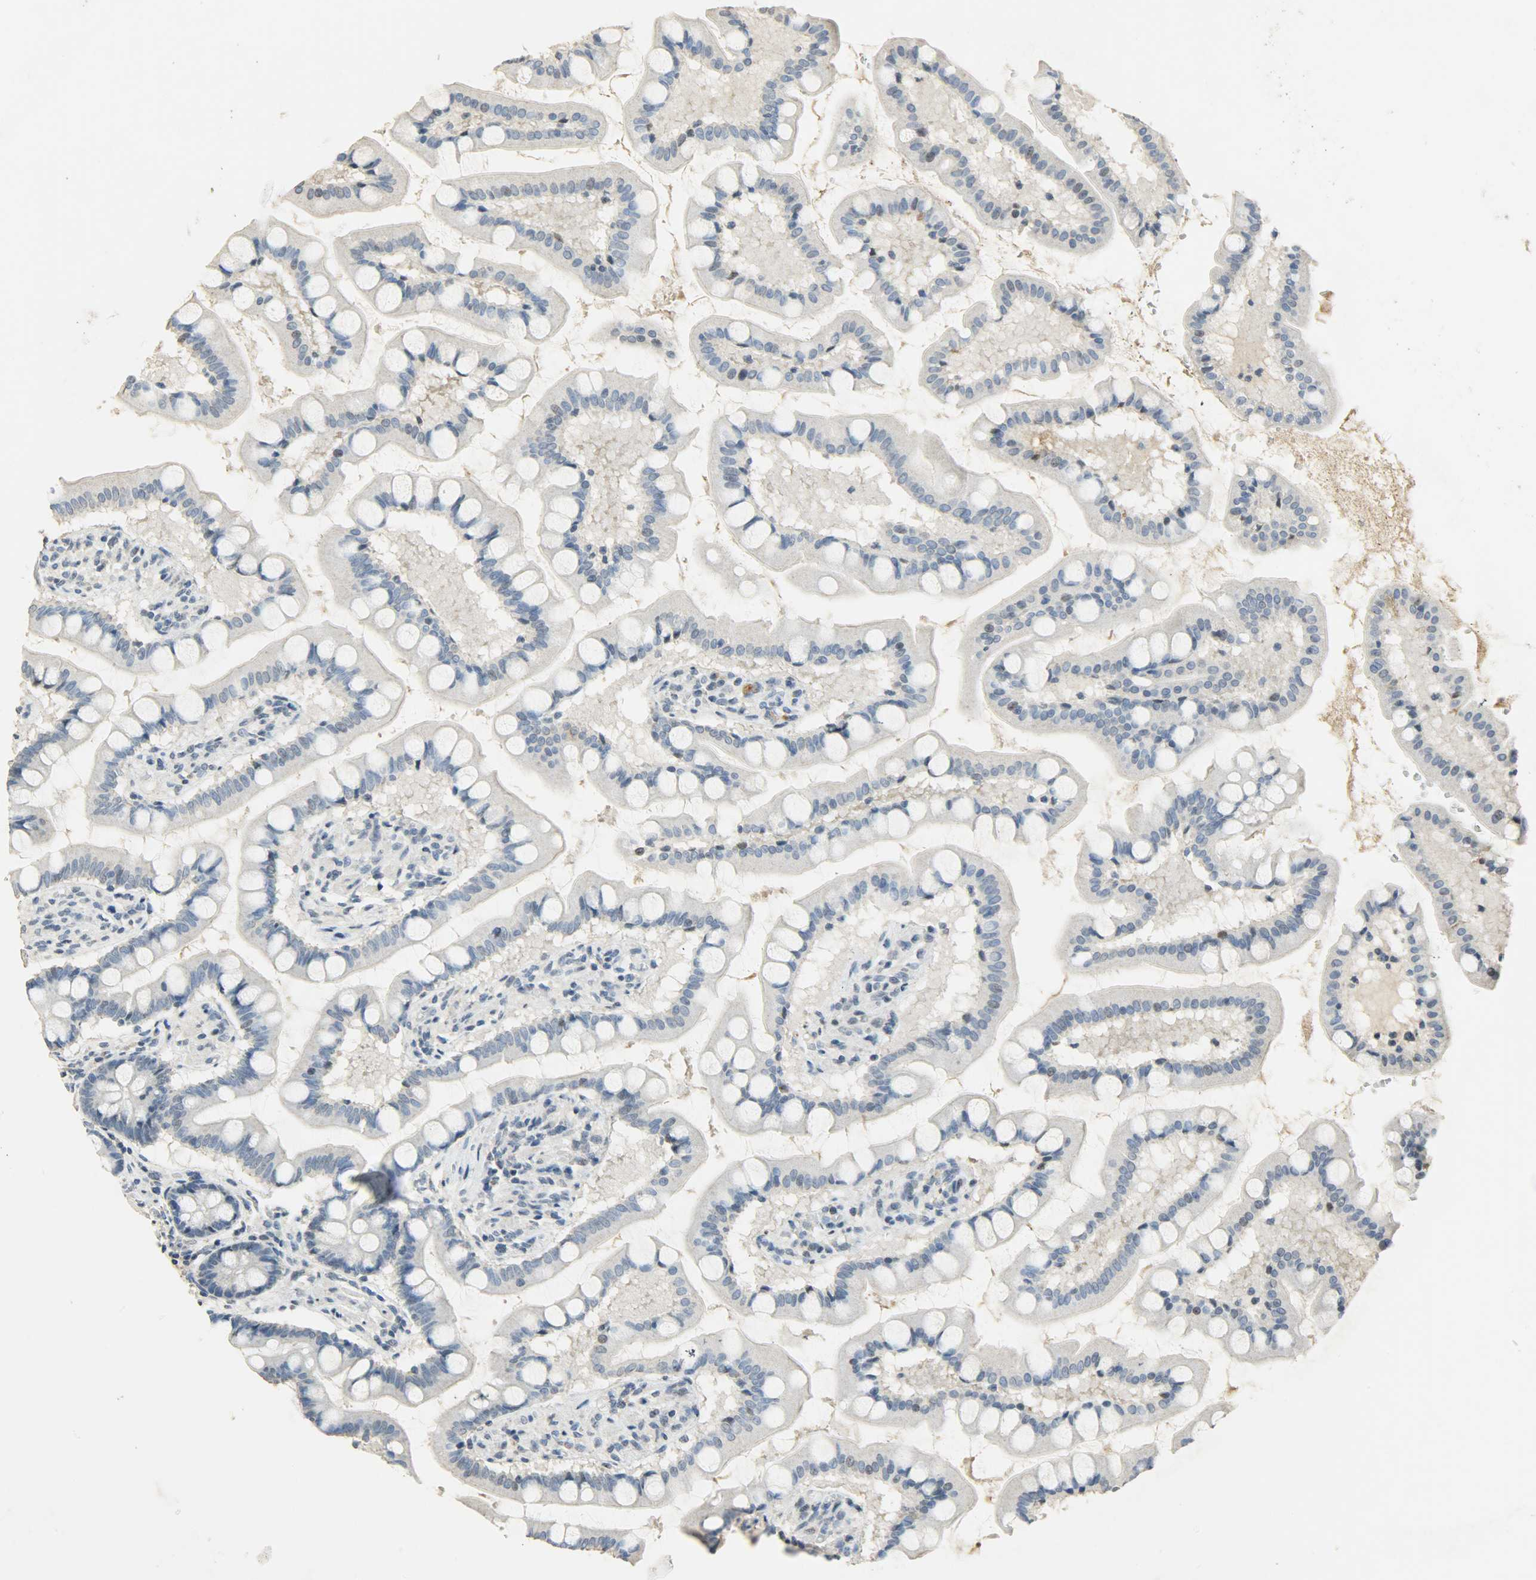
{"staining": {"intensity": "negative", "quantity": "none", "location": "none"}, "tissue": "small intestine", "cell_type": "Glandular cells", "image_type": "normal", "snomed": [{"axis": "morphology", "description": "Normal tissue, NOS"}, {"axis": "topography", "description": "Small intestine"}], "caption": "An image of small intestine stained for a protein displays no brown staining in glandular cells. (Brightfield microscopy of DAB immunohistochemistry (IHC) at high magnification).", "gene": "DNAJB6", "patient": {"sex": "male", "age": 41}}